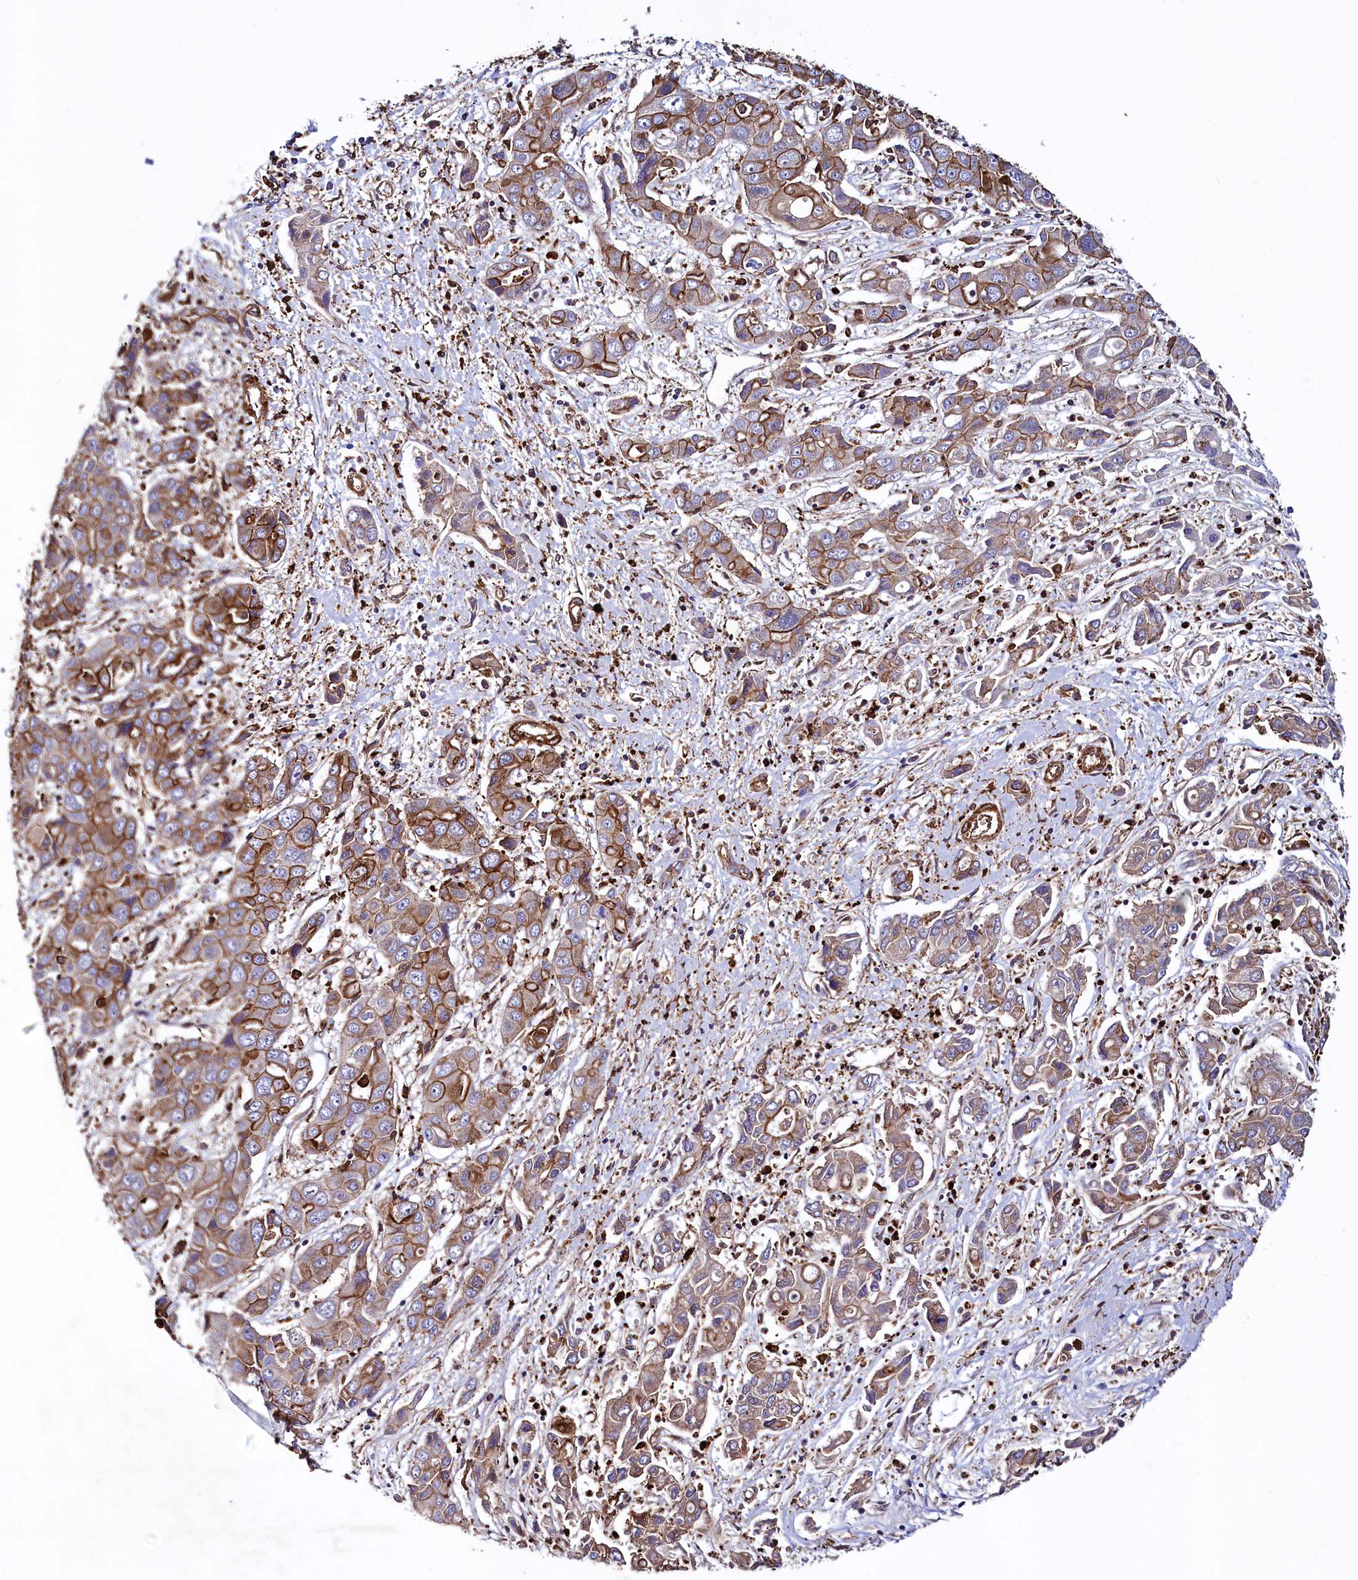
{"staining": {"intensity": "moderate", "quantity": ">75%", "location": "cytoplasmic/membranous"}, "tissue": "liver cancer", "cell_type": "Tumor cells", "image_type": "cancer", "snomed": [{"axis": "morphology", "description": "Cholangiocarcinoma"}, {"axis": "topography", "description": "Liver"}], "caption": "High-magnification brightfield microscopy of liver cancer (cholangiocarcinoma) stained with DAB (brown) and counterstained with hematoxylin (blue). tumor cells exhibit moderate cytoplasmic/membranous expression is present in about>75% of cells. Using DAB (brown) and hematoxylin (blue) stains, captured at high magnification using brightfield microscopy.", "gene": "STAMBPL1", "patient": {"sex": "male", "age": 67}}